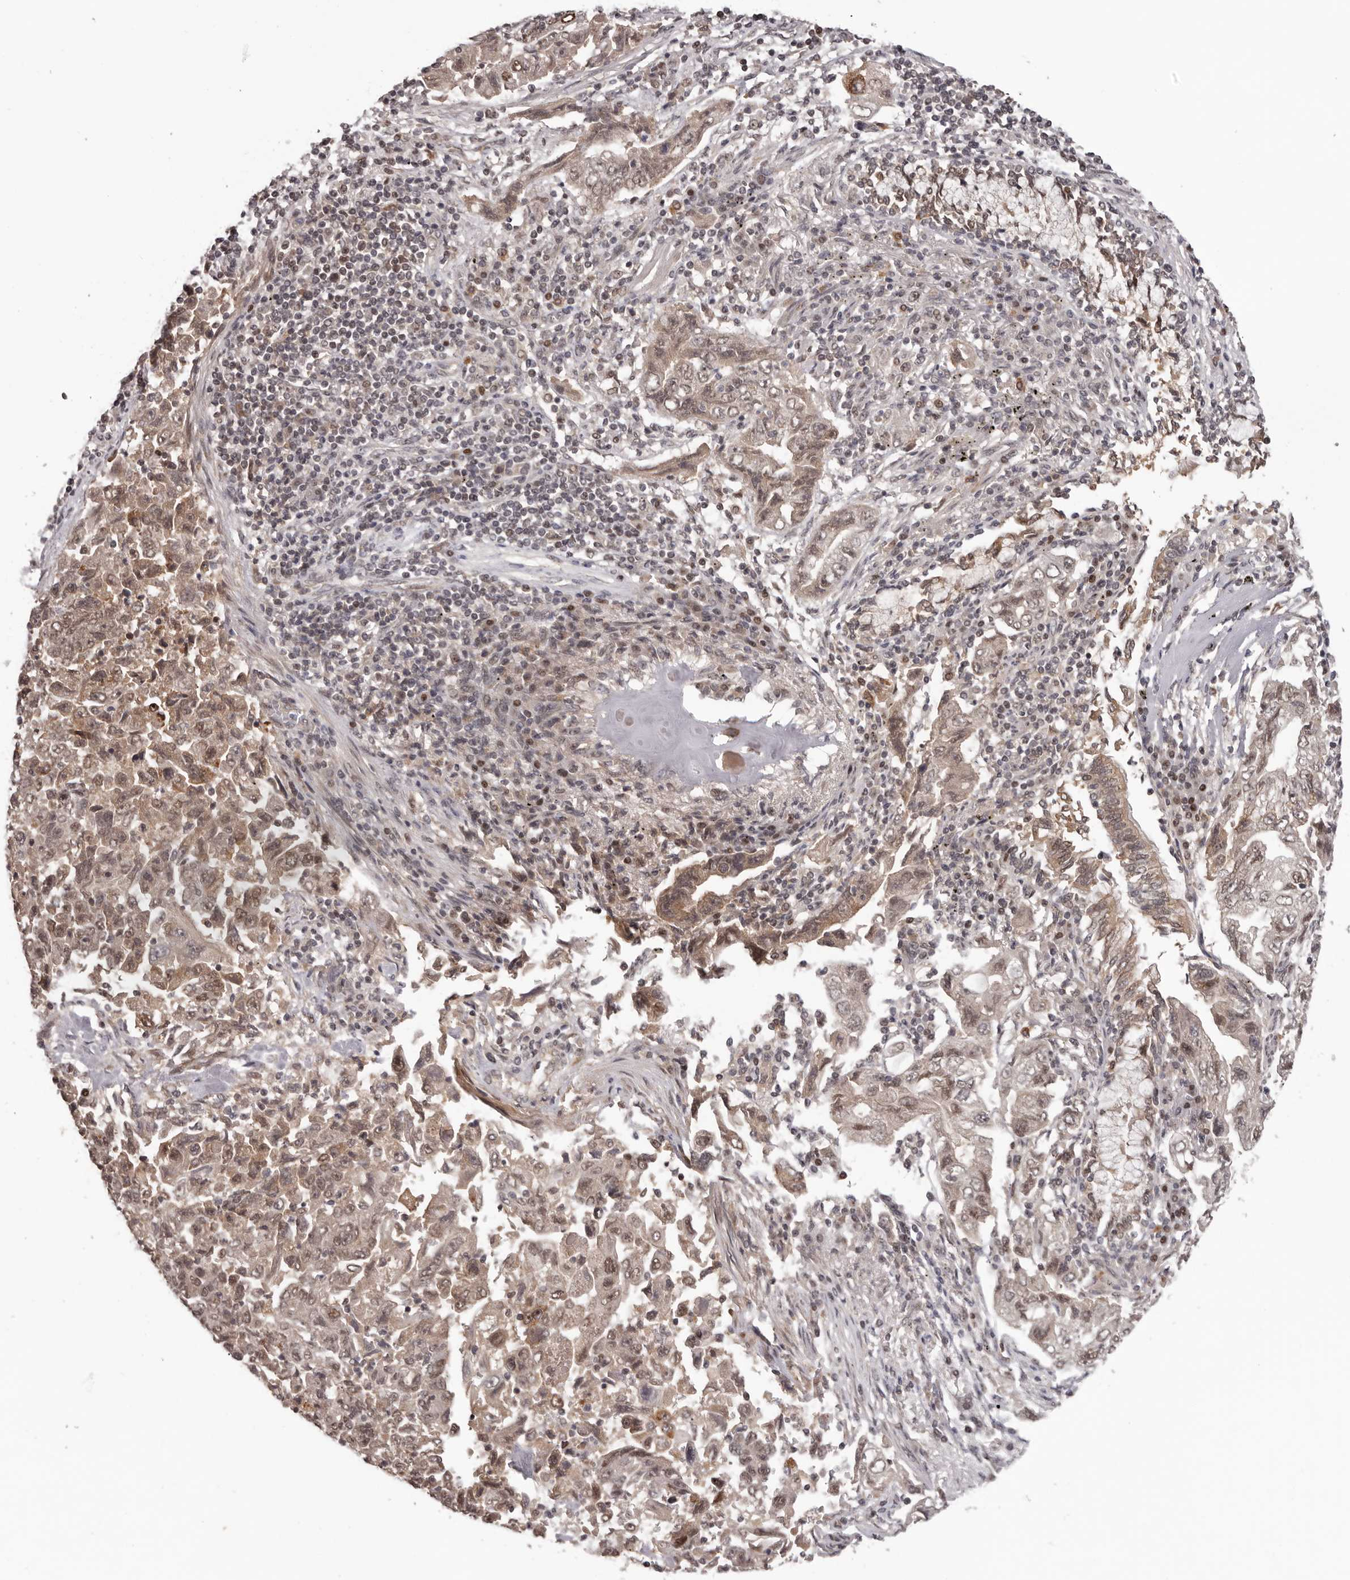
{"staining": {"intensity": "moderate", "quantity": ">75%", "location": "cytoplasmic/membranous,nuclear"}, "tissue": "lung cancer", "cell_type": "Tumor cells", "image_type": "cancer", "snomed": [{"axis": "morphology", "description": "Adenocarcinoma, NOS"}, {"axis": "topography", "description": "Lung"}], "caption": "High-magnification brightfield microscopy of lung adenocarcinoma stained with DAB (brown) and counterstained with hematoxylin (blue). tumor cells exhibit moderate cytoplasmic/membranous and nuclear positivity is present in approximately>75% of cells. (IHC, brightfield microscopy, high magnification).", "gene": "TBX5", "patient": {"sex": "female", "age": 51}}